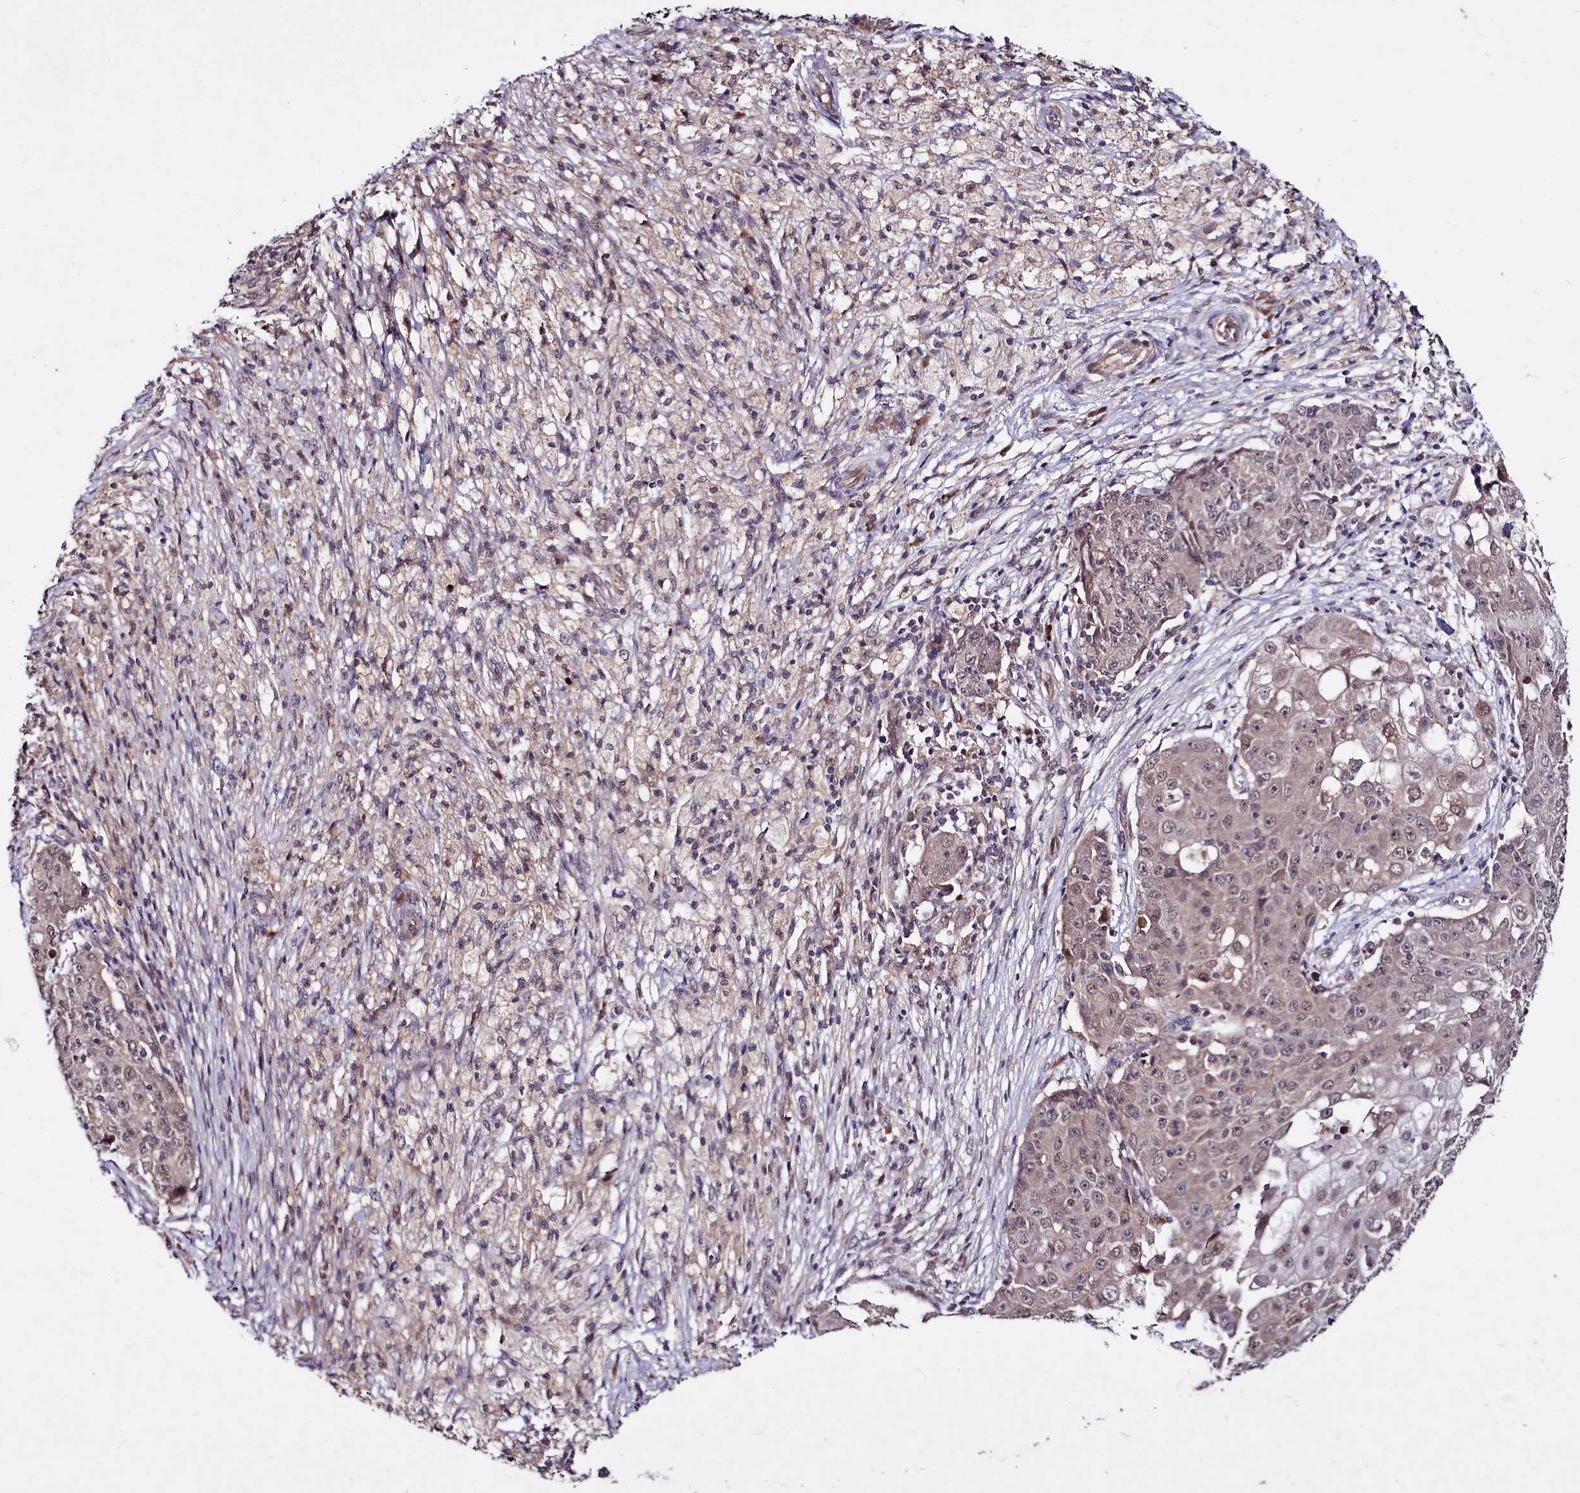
{"staining": {"intensity": "weak", "quantity": "<25%", "location": "nuclear"}, "tissue": "ovarian cancer", "cell_type": "Tumor cells", "image_type": "cancer", "snomed": [{"axis": "morphology", "description": "Carcinoma, endometroid"}, {"axis": "topography", "description": "Ovary"}], "caption": "This is an immunohistochemistry (IHC) histopathology image of human ovarian endometroid carcinoma. There is no expression in tumor cells.", "gene": "UBE3A", "patient": {"sex": "female", "age": 42}}